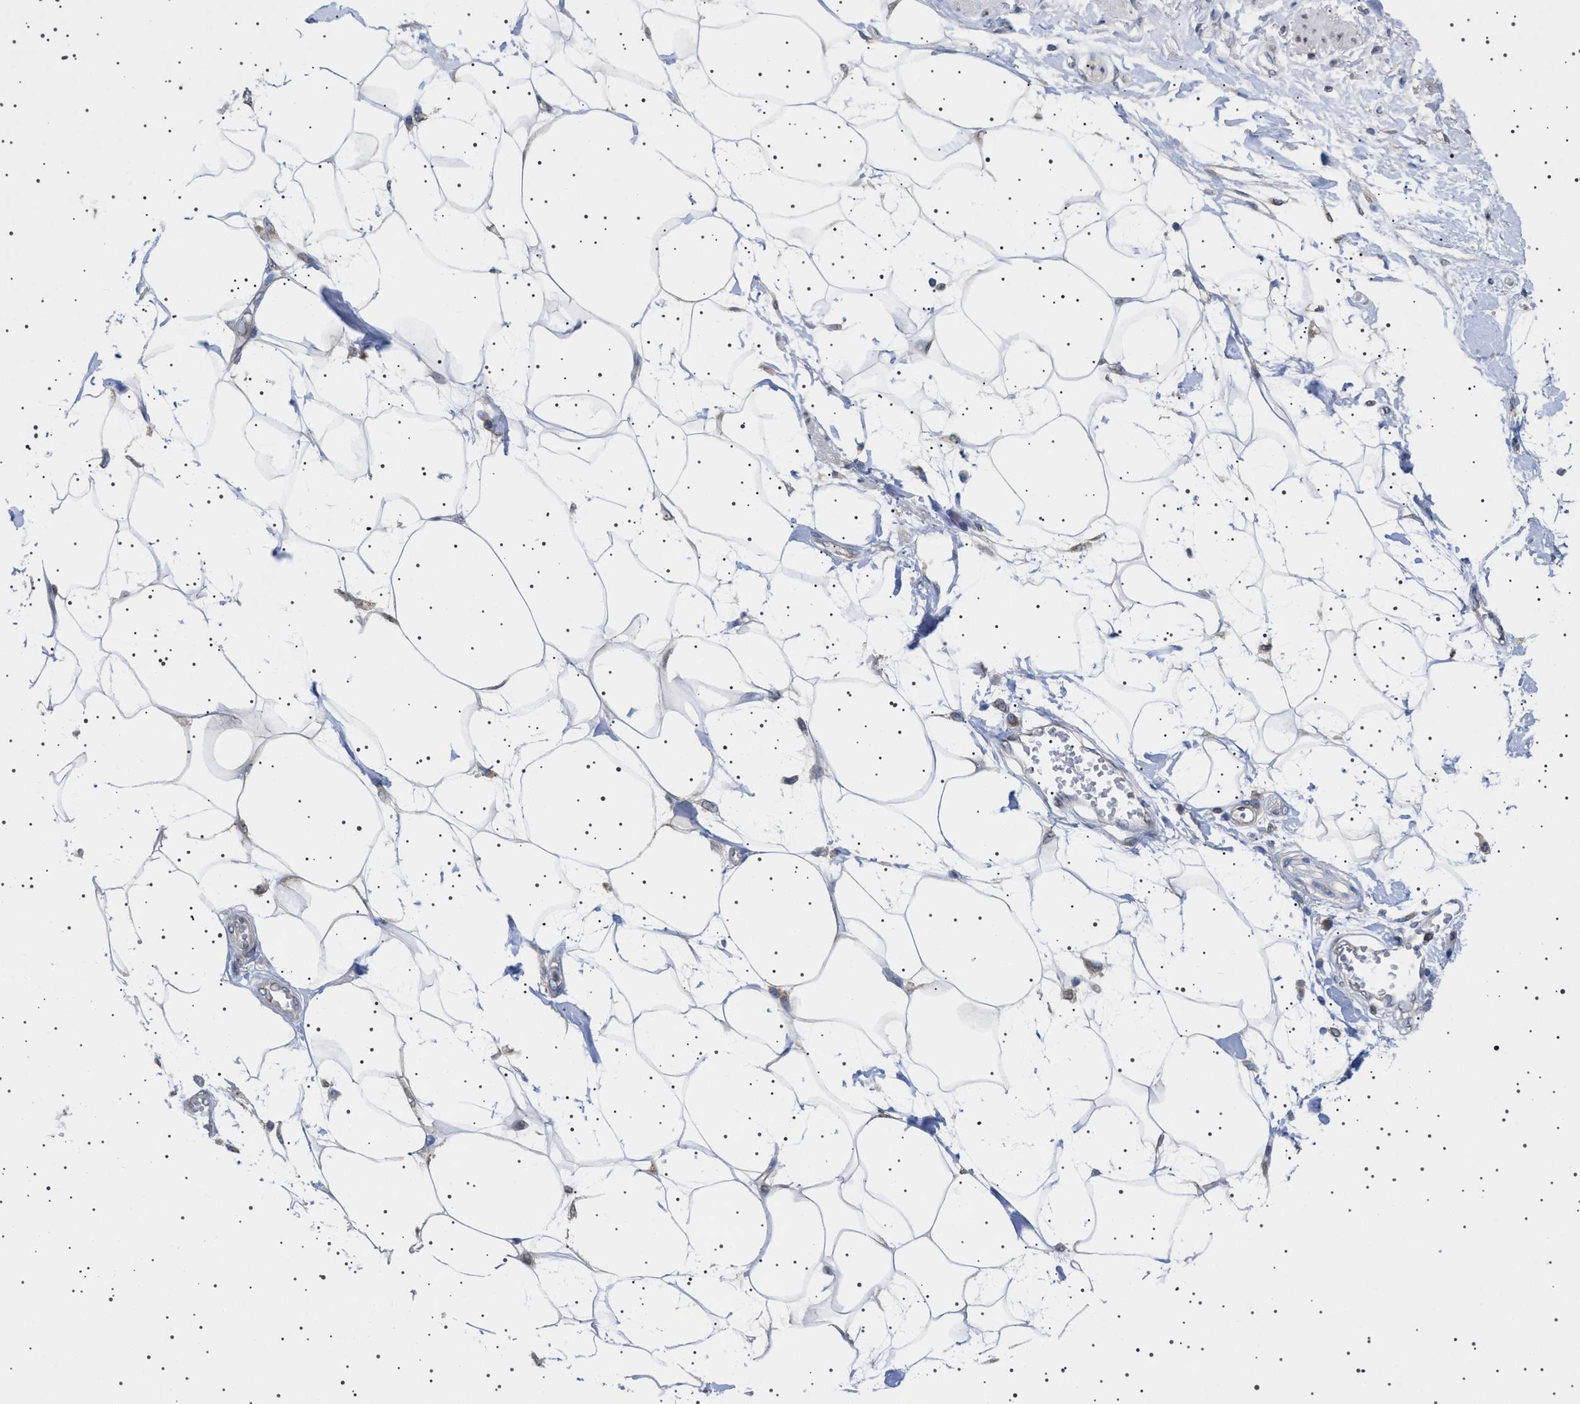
{"staining": {"intensity": "negative", "quantity": "none", "location": "none"}, "tissue": "adipose tissue", "cell_type": "Adipocytes", "image_type": "normal", "snomed": [{"axis": "morphology", "description": "Normal tissue, NOS"}, {"axis": "morphology", "description": "Adenocarcinoma, NOS"}, {"axis": "topography", "description": "Duodenum"}, {"axis": "topography", "description": "Peripheral nerve tissue"}], "caption": "DAB (3,3'-diaminobenzidine) immunohistochemical staining of normal human adipose tissue shows no significant staining in adipocytes. (DAB immunohistochemistry (IHC) visualized using brightfield microscopy, high magnification).", "gene": "NUP93", "patient": {"sex": "female", "age": 60}}